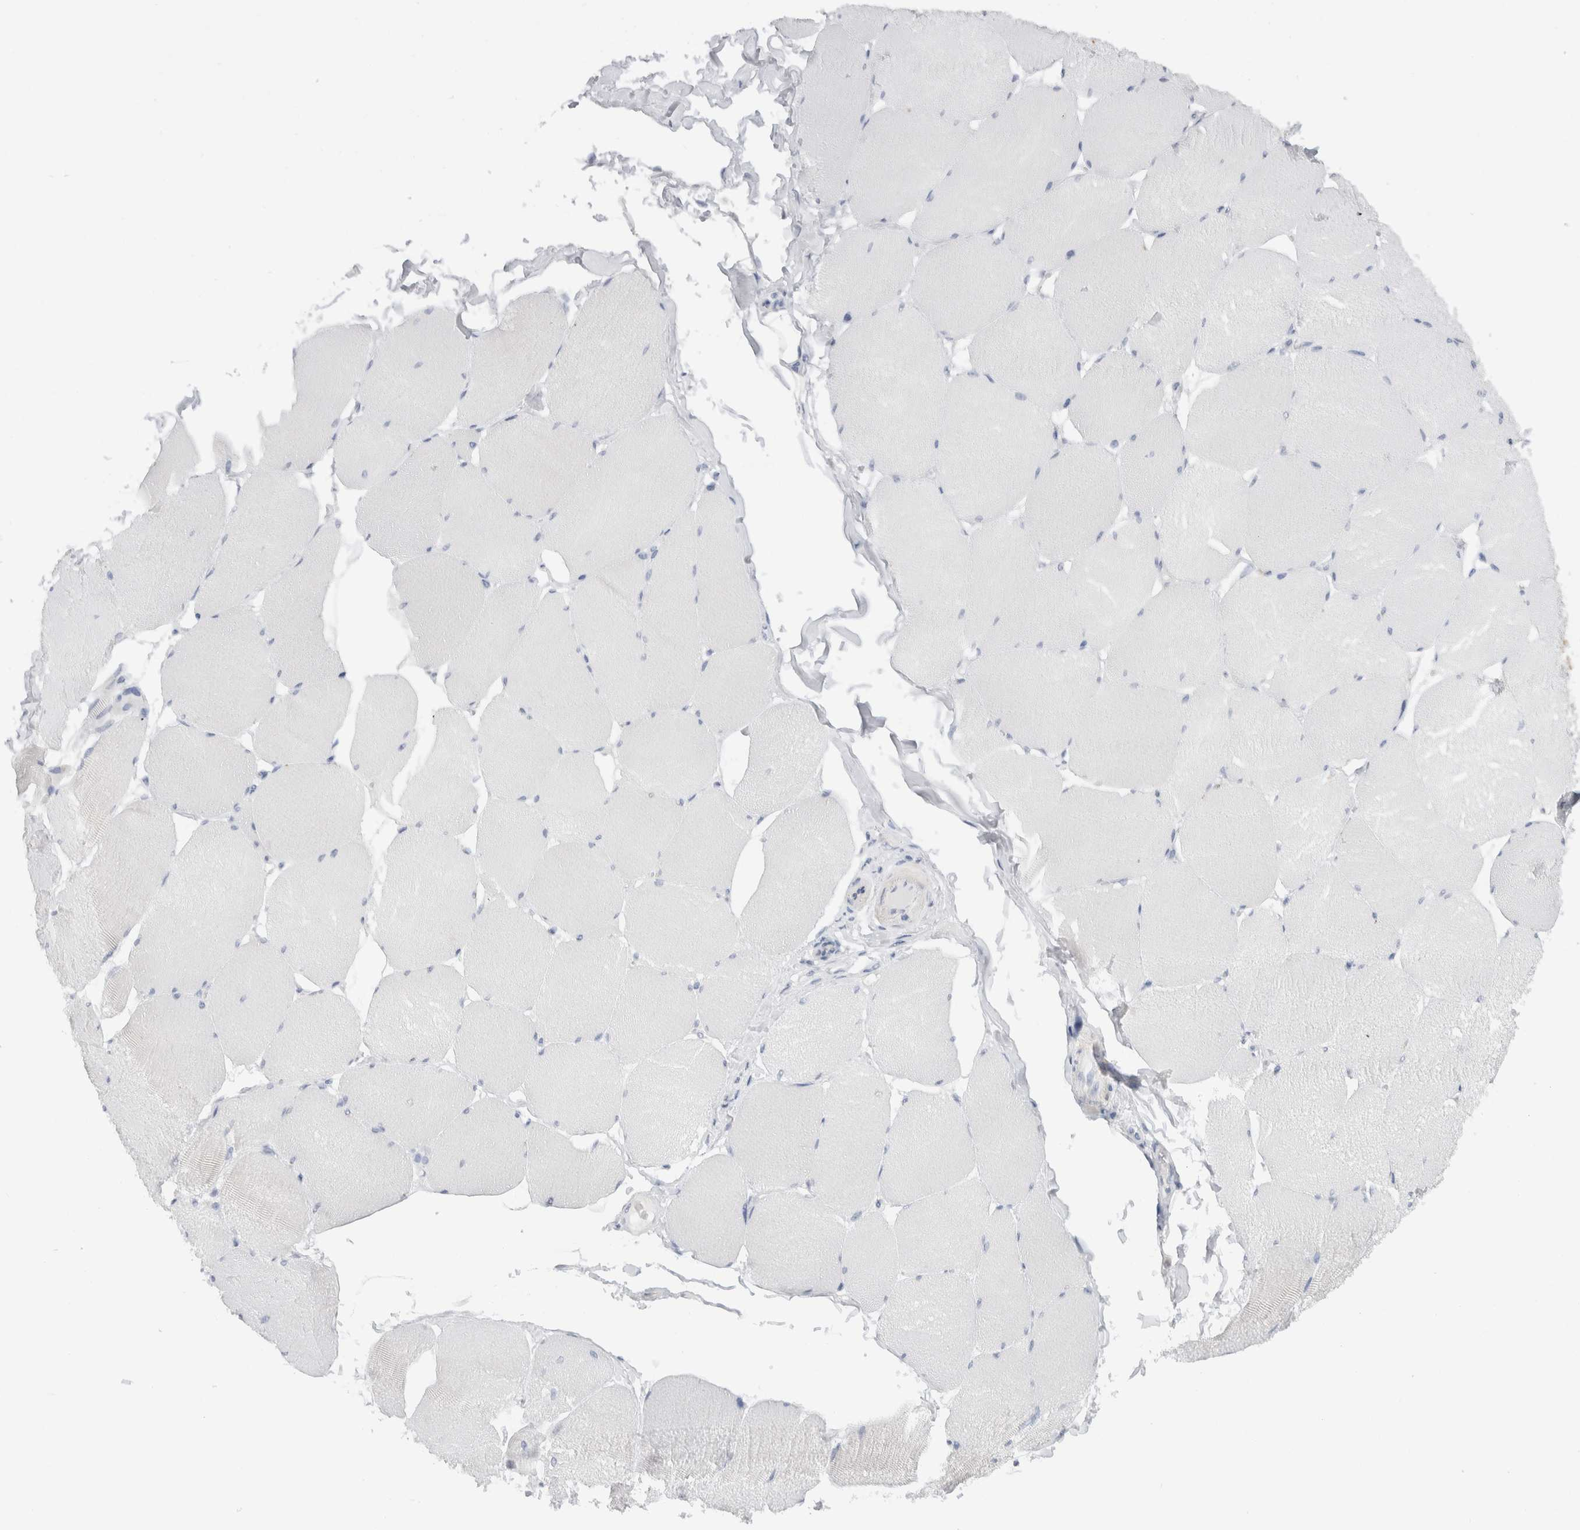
{"staining": {"intensity": "negative", "quantity": "none", "location": "none"}, "tissue": "skeletal muscle", "cell_type": "Myocytes", "image_type": "normal", "snomed": [{"axis": "morphology", "description": "Normal tissue, NOS"}, {"axis": "topography", "description": "Skin"}, {"axis": "topography", "description": "Skeletal muscle"}], "caption": "Immunohistochemistry image of unremarkable skeletal muscle: human skeletal muscle stained with DAB (3,3'-diaminobenzidine) exhibits no significant protein staining in myocytes.", "gene": "C9orf50", "patient": {"sex": "male", "age": 83}}